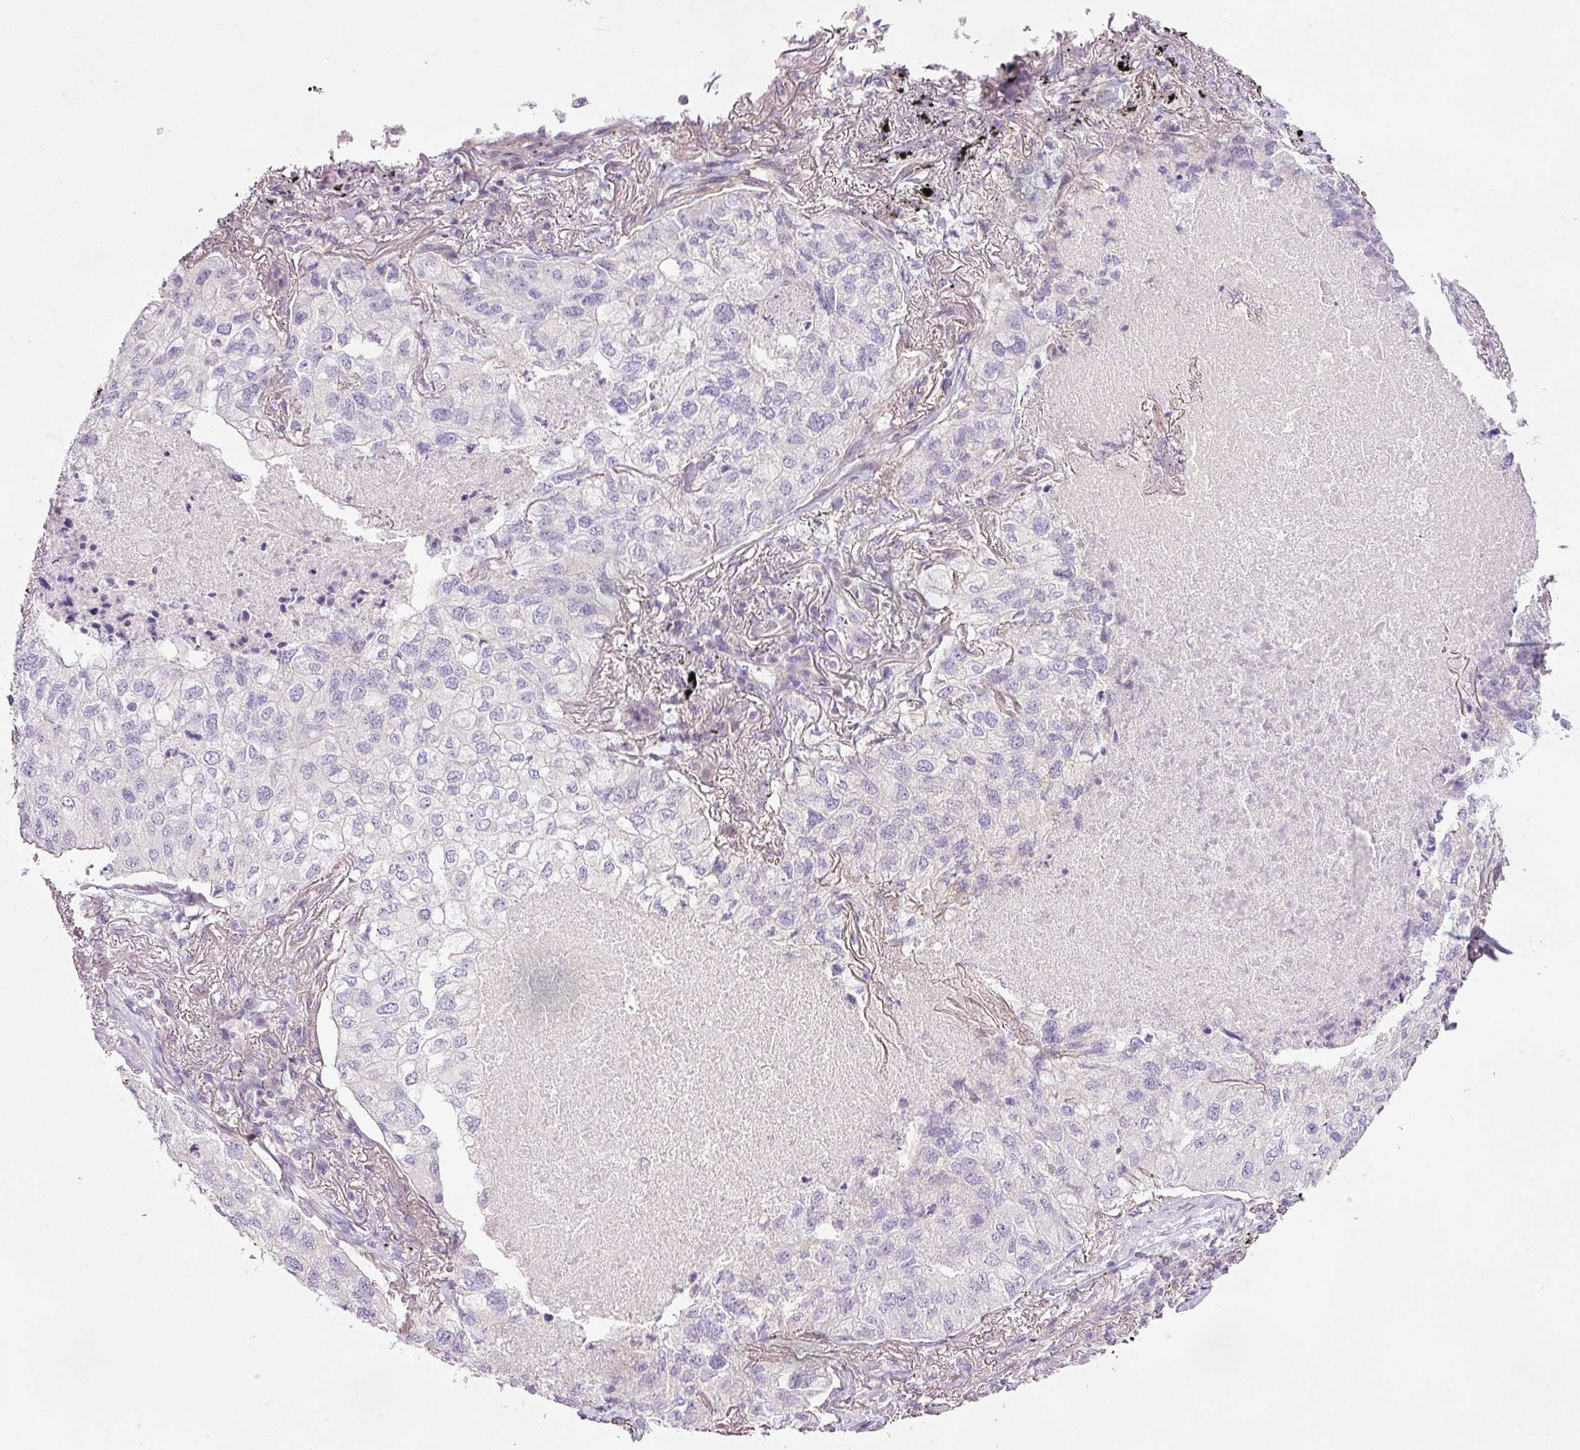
{"staining": {"intensity": "negative", "quantity": "none", "location": "none"}, "tissue": "lung cancer", "cell_type": "Tumor cells", "image_type": "cancer", "snomed": [{"axis": "morphology", "description": "Adenocarcinoma, NOS"}, {"axis": "topography", "description": "Lung"}], "caption": "This is a image of immunohistochemistry (IHC) staining of lung cancer, which shows no staining in tumor cells.", "gene": "KPNA5", "patient": {"sex": "male", "age": 65}}